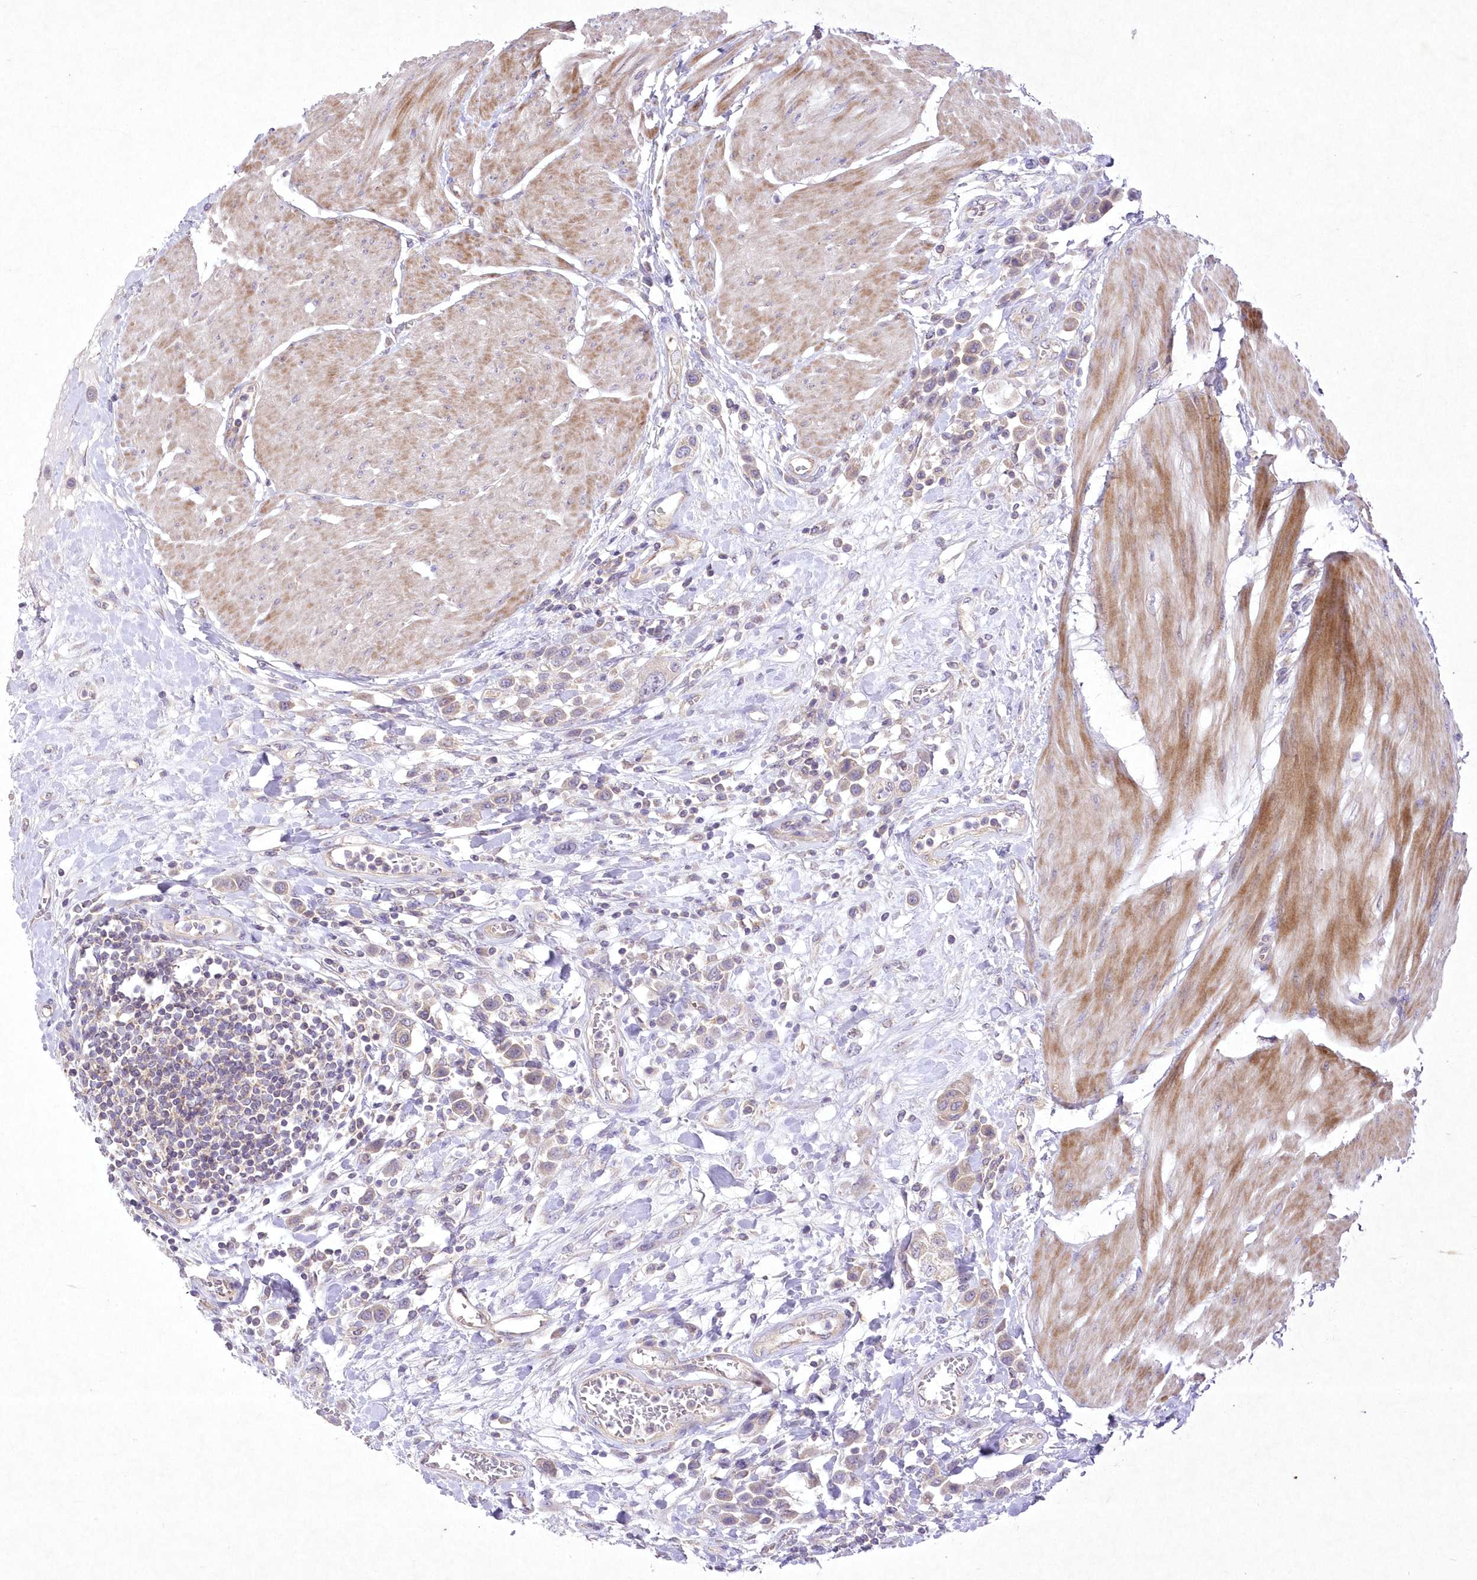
{"staining": {"intensity": "weak", "quantity": "25%-75%", "location": "cytoplasmic/membranous"}, "tissue": "urothelial cancer", "cell_type": "Tumor cells", "image_type": "cancer", "snomed": [{"axis": "morphology", "description": "Urothelial carcinoma, High grade"}, {"axis": "topography", "description": "Urinary bladder"}], "caption": "The micrograph shows immunohistochemical staining of urothelial cancer. There is weak cytoplasmic/membranous expression is identified in about 25%-75% of tumor cells.", "gene": "ITSN2", "patient": {"sex": "male", "age": 50}}